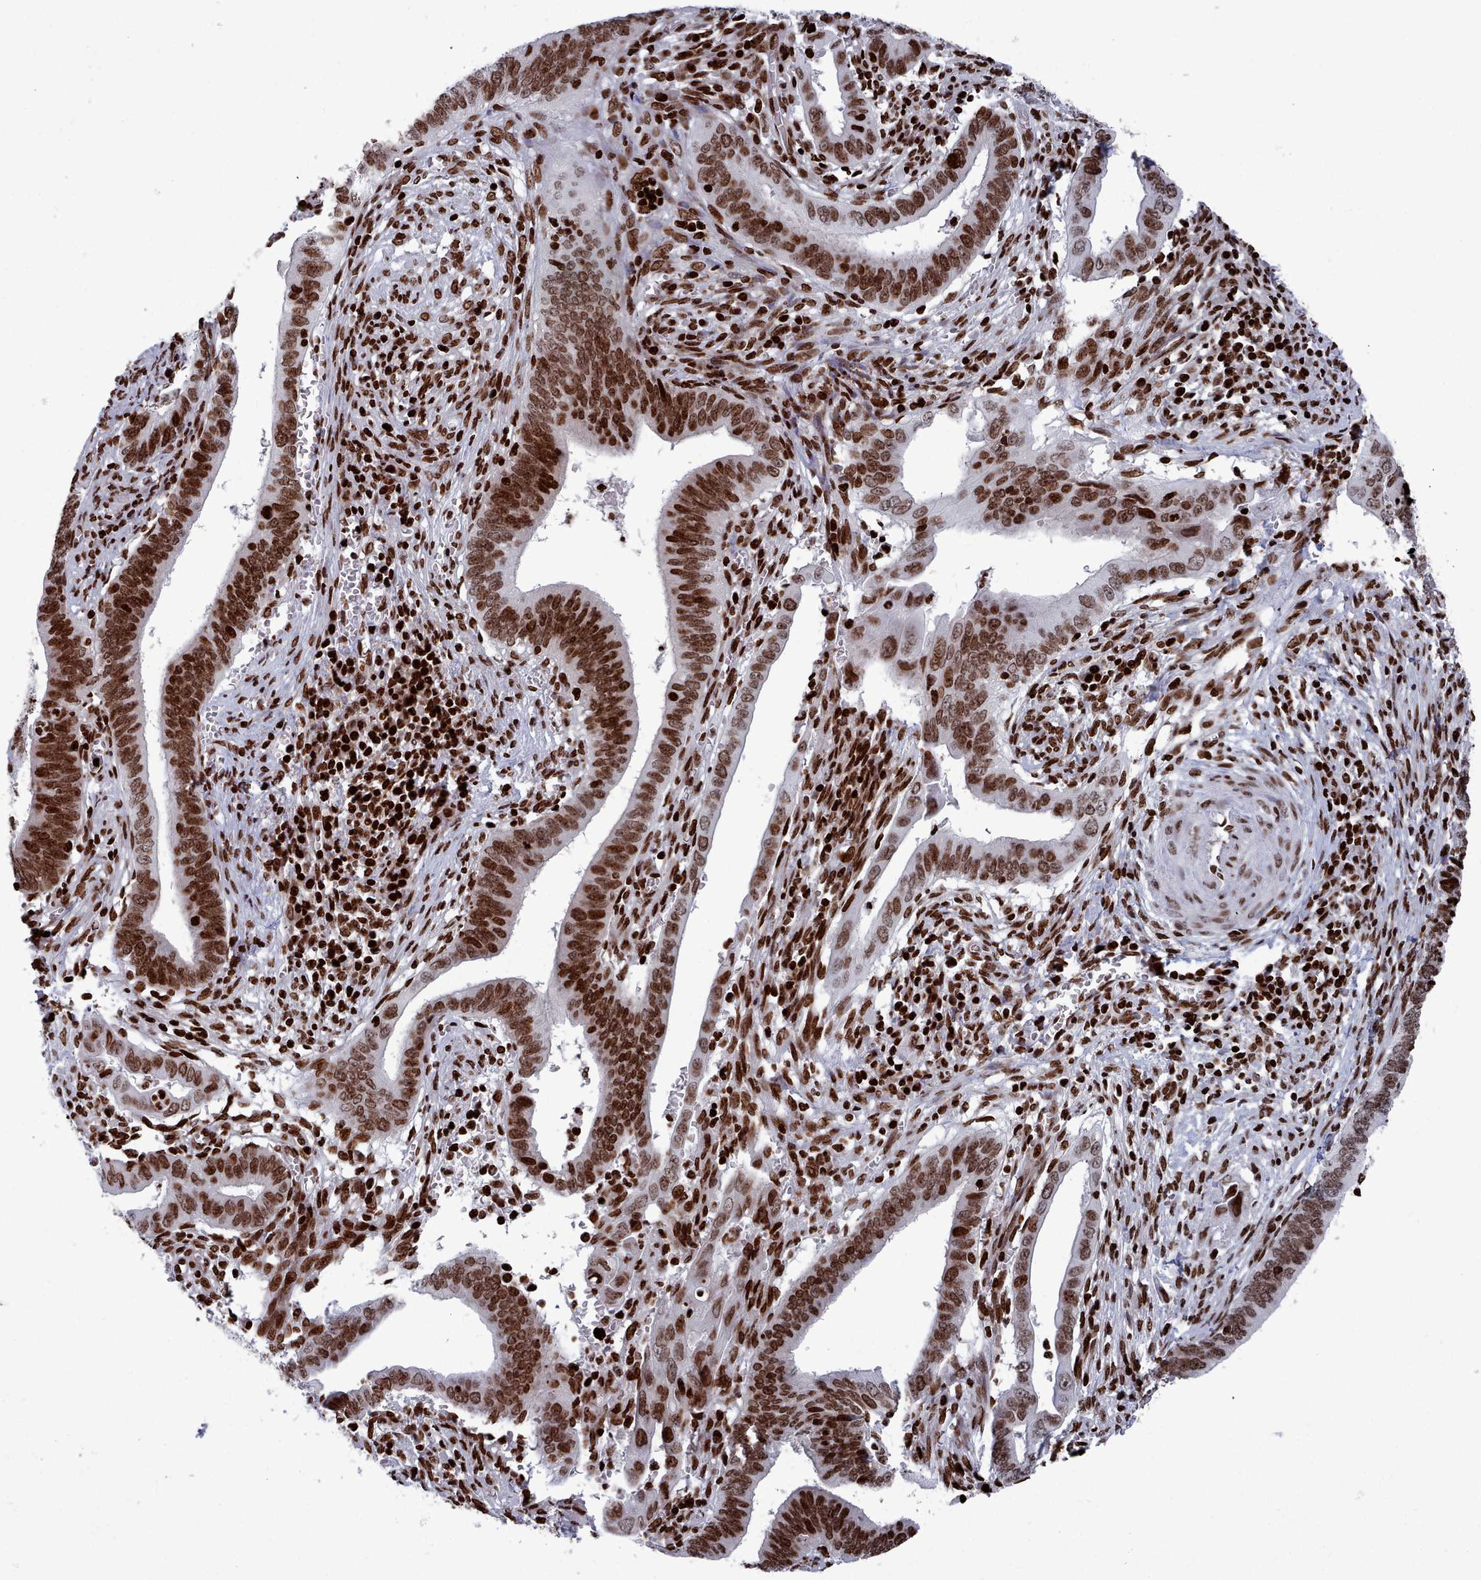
{"staining": {"intensity": "strong", "quantity": ">75%", "location": "nuclear"}, "tissue": "cervical cancer", "cell_type": "Tumor cells", "image_type": "cancer", "snomed": [{"axis": "morphology", "description": "Adenocarcinoma, NOS"}, {"axis": "topography", "description": "Cervix"}], "caption": "Immunohistochemistry of human cervical adenocarcinoma displays high levels of strong nuclear staining in approximately >75% of tumor cells.", "gene": "PCDHB12", "patient": {"sex": "female", "age": 42}}